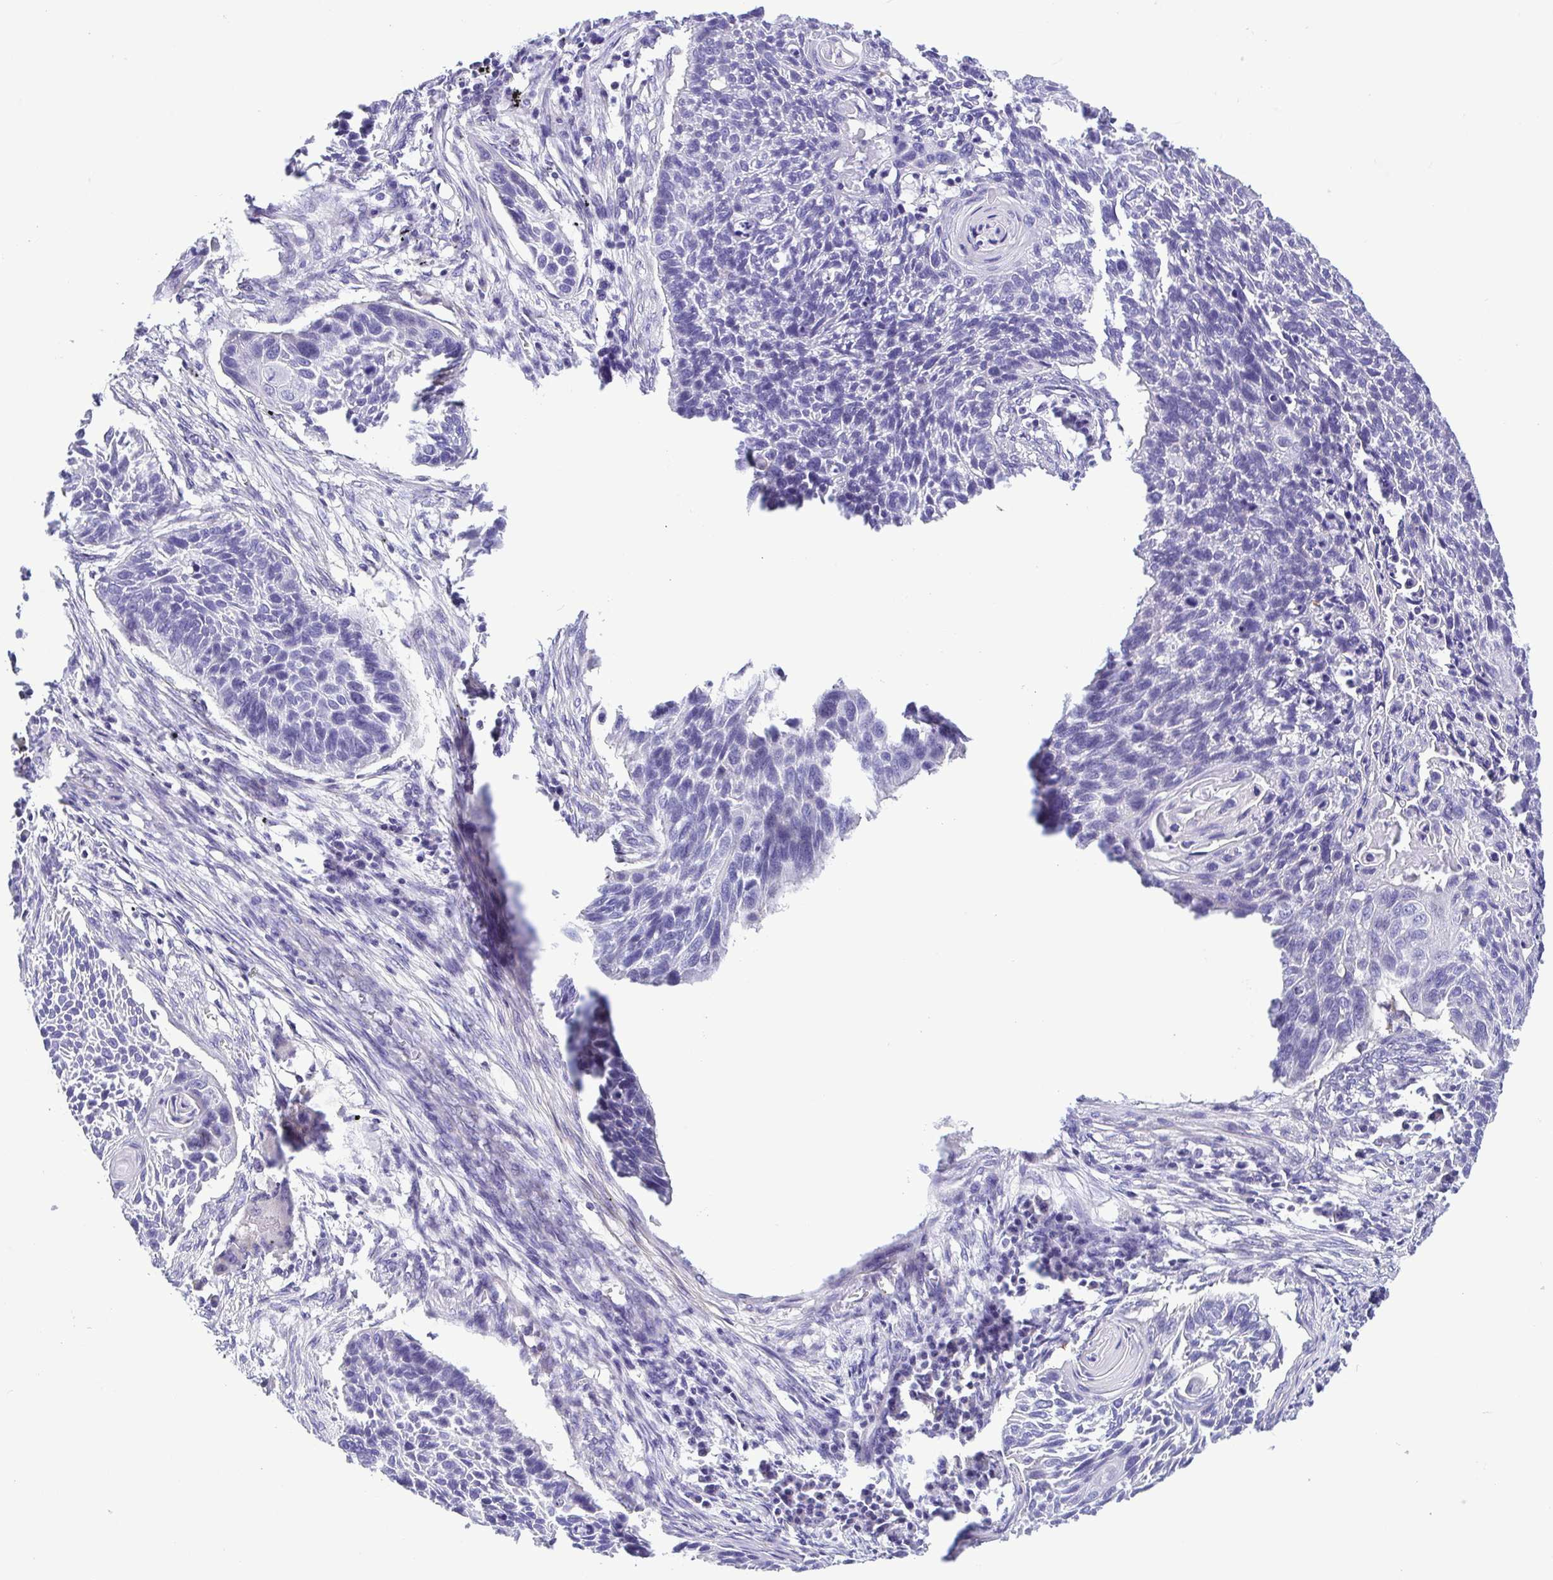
{"staining": {"intensity": "negative", "quantity": "none", "location": "none"}, "tissue": "lung cancer", "cell_type": "Tumor cells", "image_type": "cancer", "snomed": [{"axis": "morphology", "description": "Squamous cell carcinoma, NOS"}, {"axis": "topography", "description": "Lung"}], "caption": "An image of lung cancer (squamous cell carcinoma) stained for a protein demonstrates no brown staining in tumor cells.", "gene": "GPR182", "patient": {"sex": "male", "age": 78}}